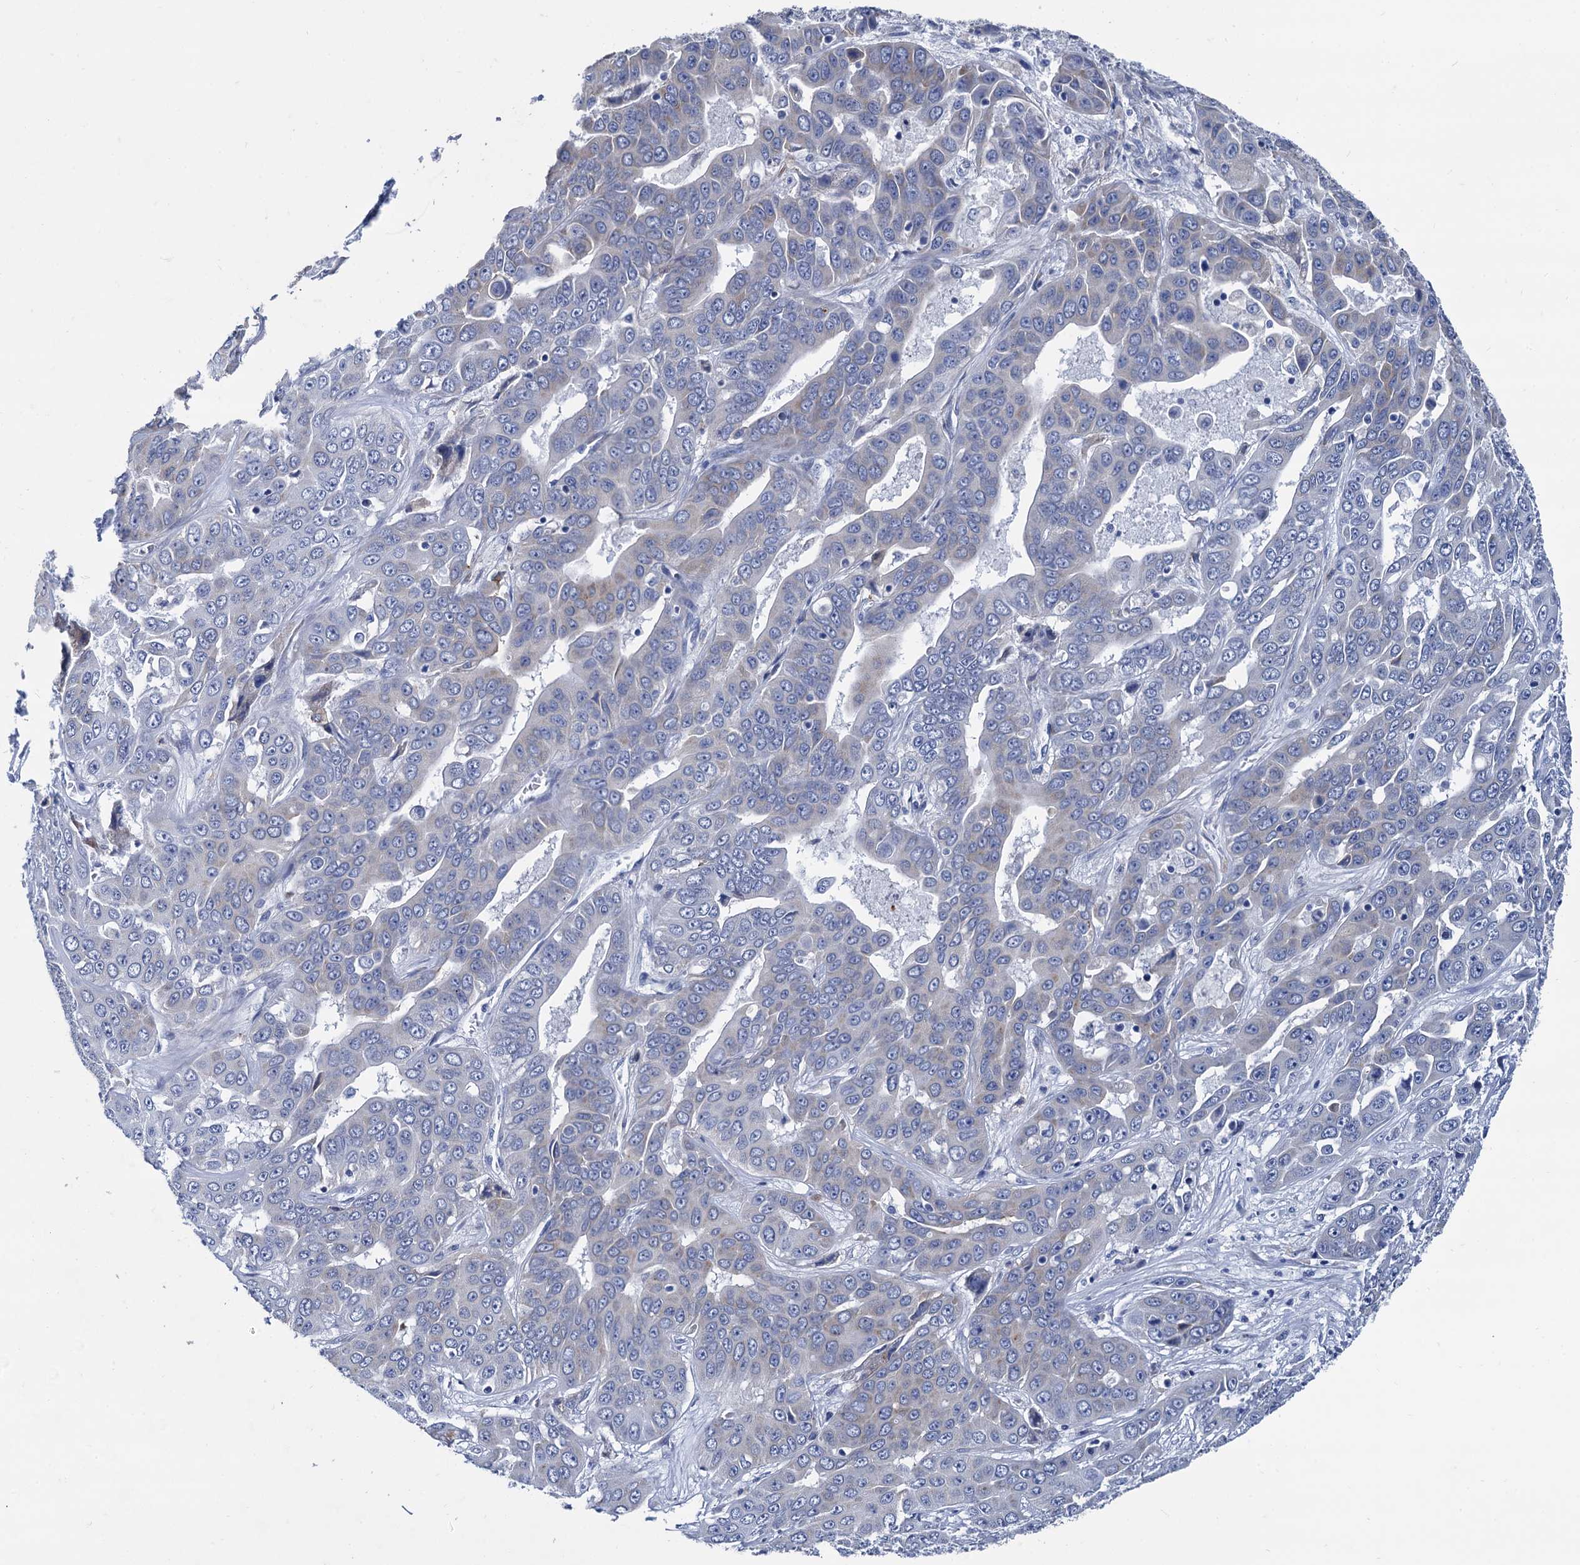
{"staining": {"intensity": "negative", "quantity": "none", "location": "none"}, "tissue": "liver cancer", "cell_type": "Tumor cells", "image_type": "cancer", "snomed": [{"axis": "morphology", "description": "Cholangiocarcinoma"}, {"axis": "topography", "description": "Liver"}], "caption": "The immunohistochemistry micrograph has no significant expression in tumor cells of liver cholangiocarcinoma tissue.", "gene": "FOXR2", "patient": {"sex": "female", "age": 52}}